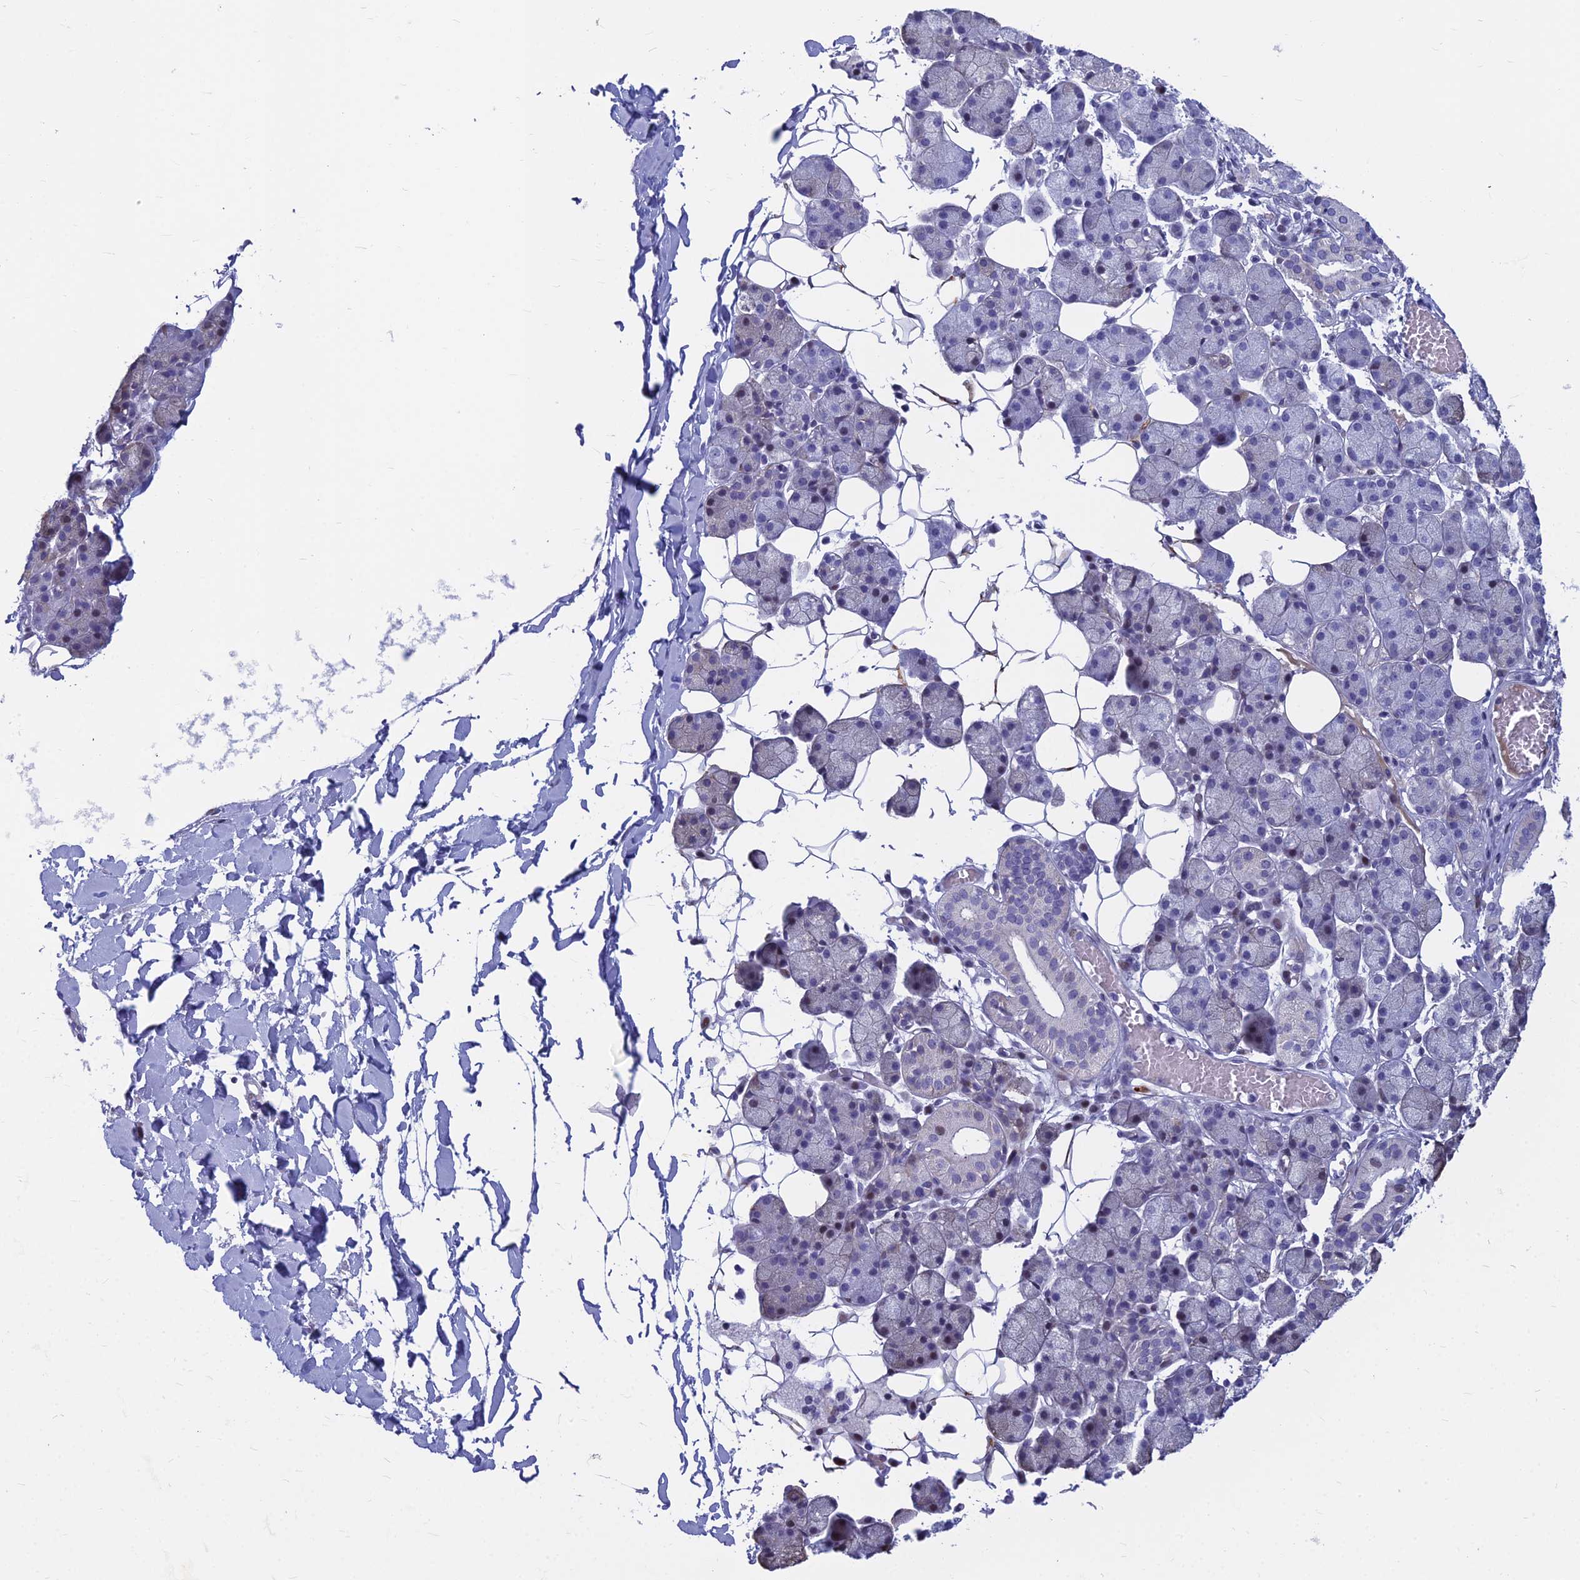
{"staining": {"intensity": "negative", "quantity": "none", "location": "none"}, "tissue": "salivary gland", "cell_type": "Glandular cells", "image_type": "normal", "snomed": [{"axis": "morphology", "description": "Normal tissue, NOS"}, {"axis": "topography", "description": "Salivary gland"}], "caption": "Image shows no protein staining in glandular cells of benign salivary gland.", "gene": "MYBPC2", "patient": {"sex": "female", "age": 33}}